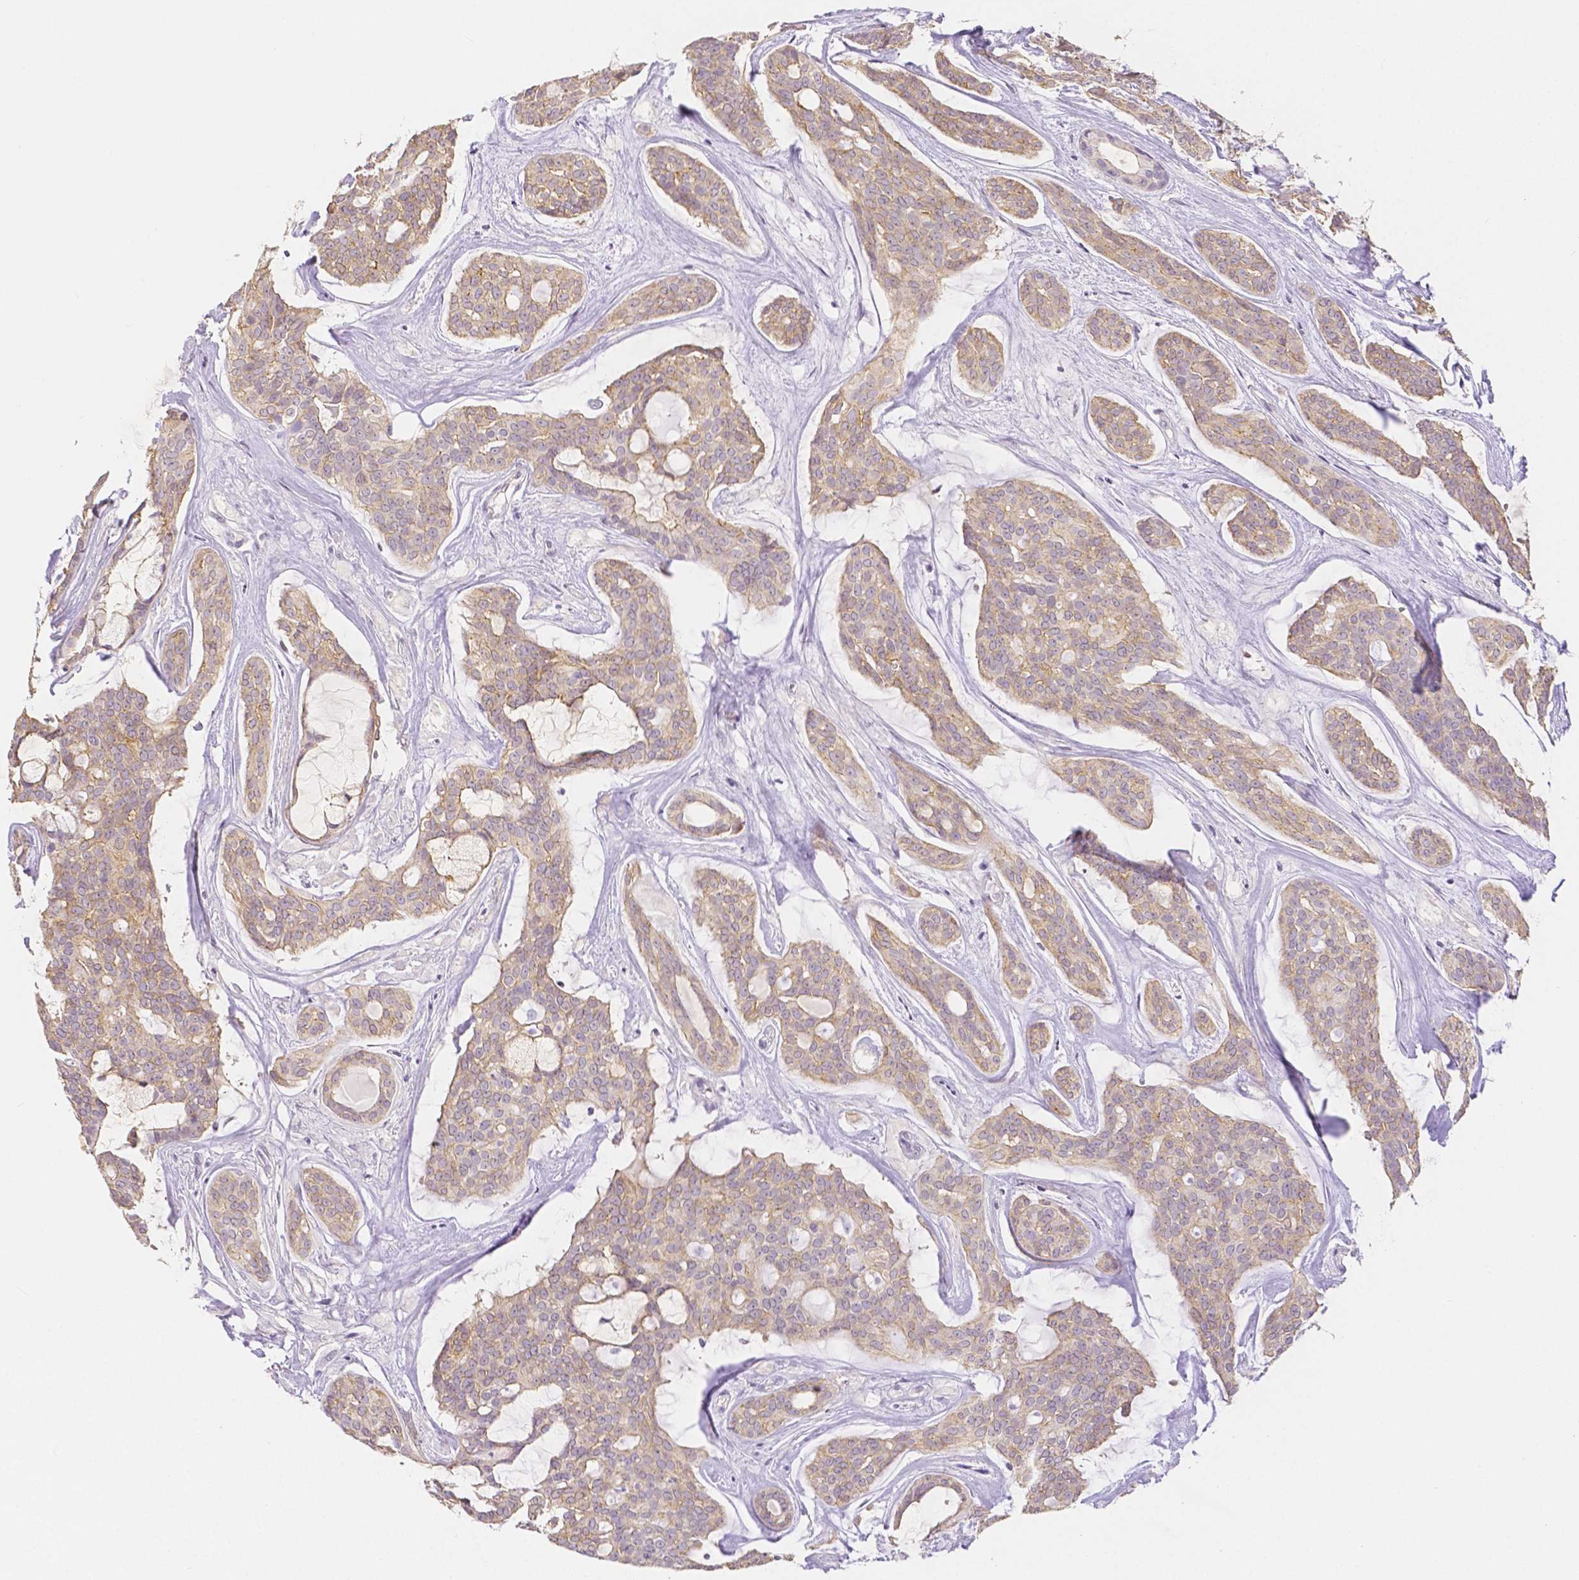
{"staining": {"intensity": "weak", "quantity": ">75%", "location": "cytoplasmic/membranous"}, "tissue": "head and neck cancer", "cell_type": "Tumor cells", "image_type": "cancer", "snomed": [{"axis": "morphology", "description": "Adenocarcinoma, NOS"}, {"axis": "topography", "description": "Head-Neck"}], "caption": "Approximately >75% of tumor cells in human head and neck adenocarcinoma display weak cytoplasmic/membranous protein positivity as visualized by brown immunohistochemical staining.", "gene": "OCLN", "patient": {"sex": "male", "age": 66}}